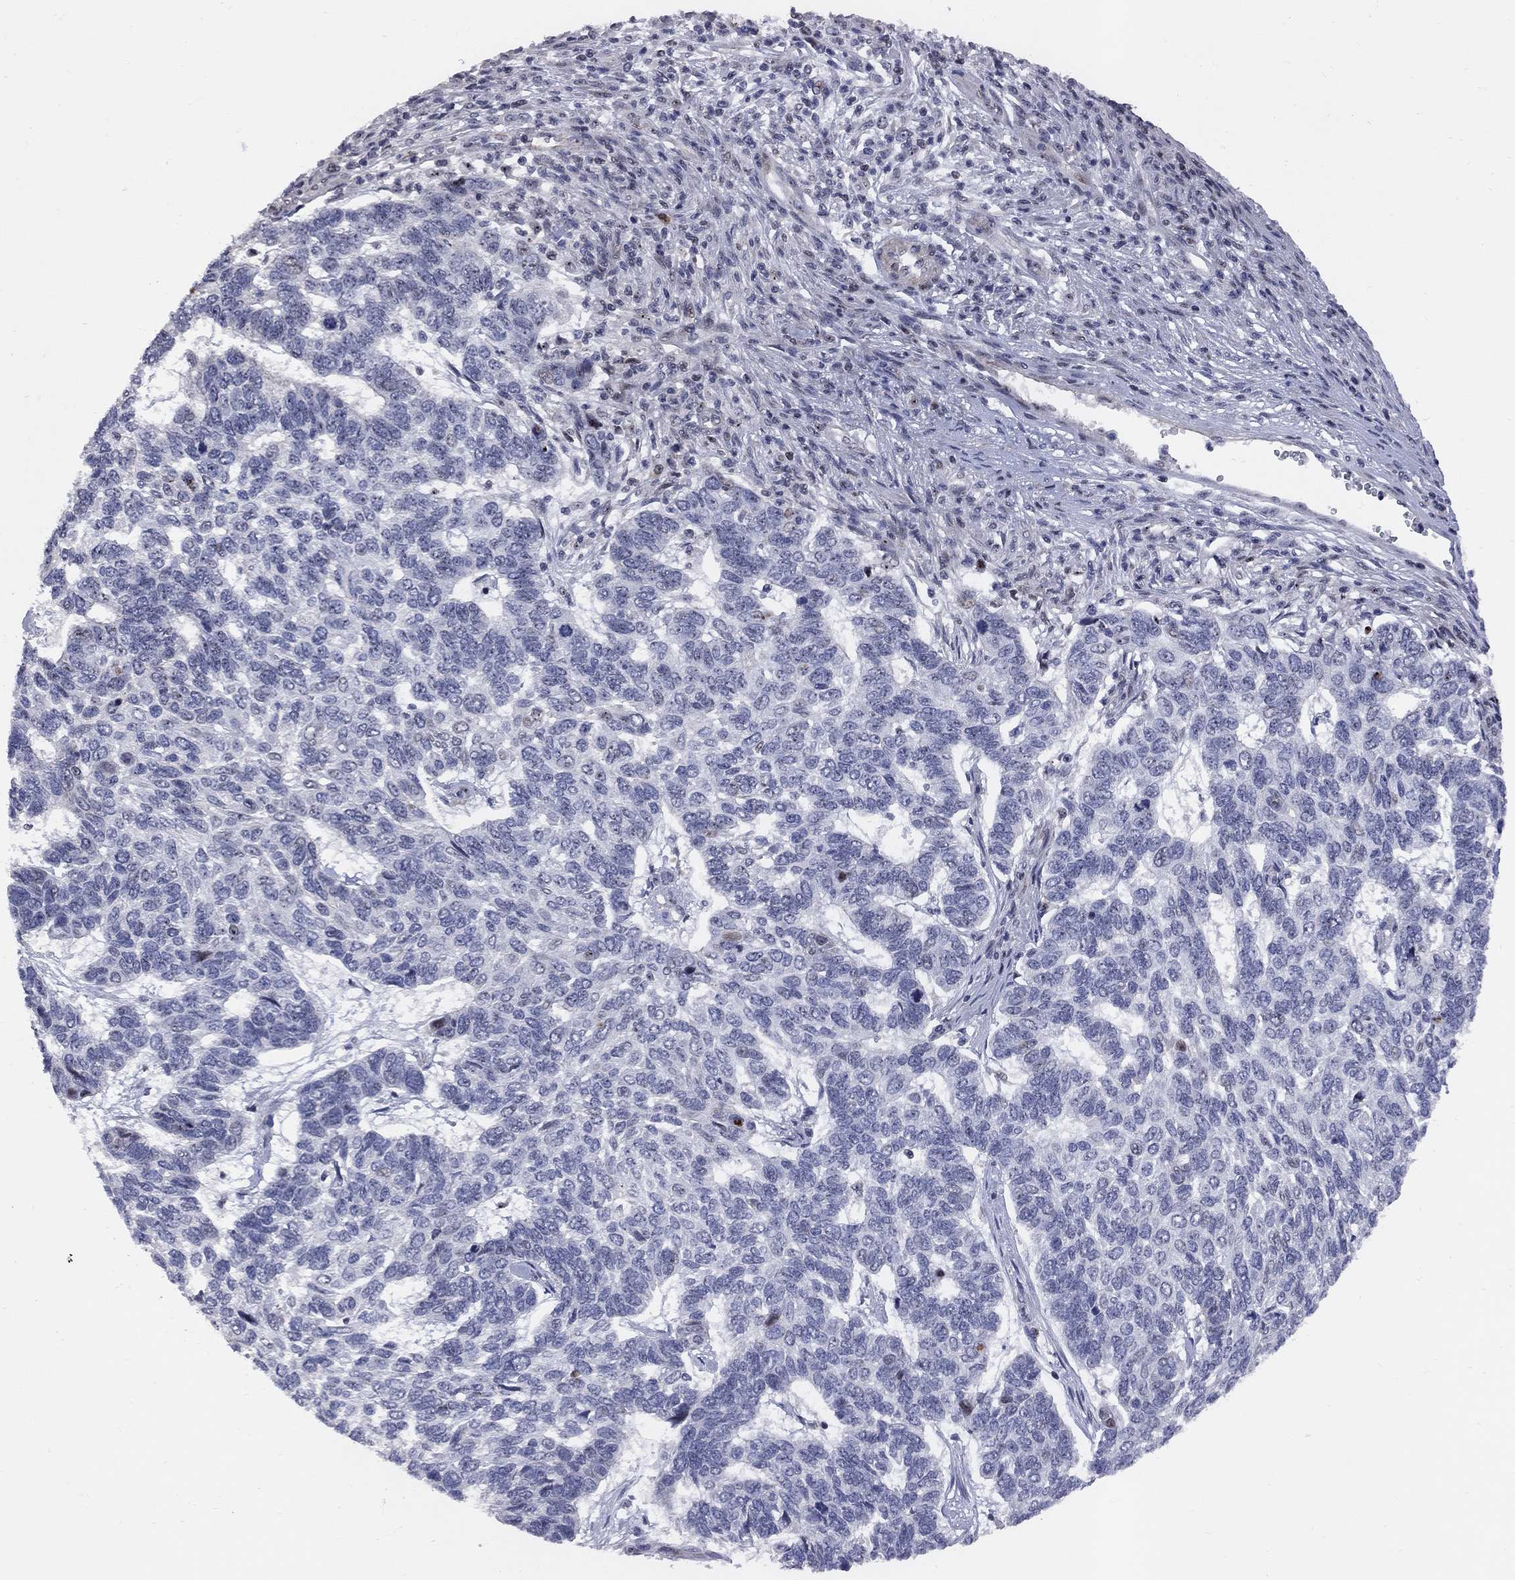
{"staining": {"intensity": "negative", "quantity": "none", "location": "none"}, "tissue": "skin cancer", "cell_type": "Tumor cells", "image_type": "cancer", "snomed": [{"axis": "morphology", "description": "Basal cell carcinoma"}, {"axis": "topography", "description": "Skin"}], "caption": "Tumor cells show no significant expression in basal cell carcinoma (skin).", "gene": "DHX33", "patient": {"sex": "female", "age": 65}}